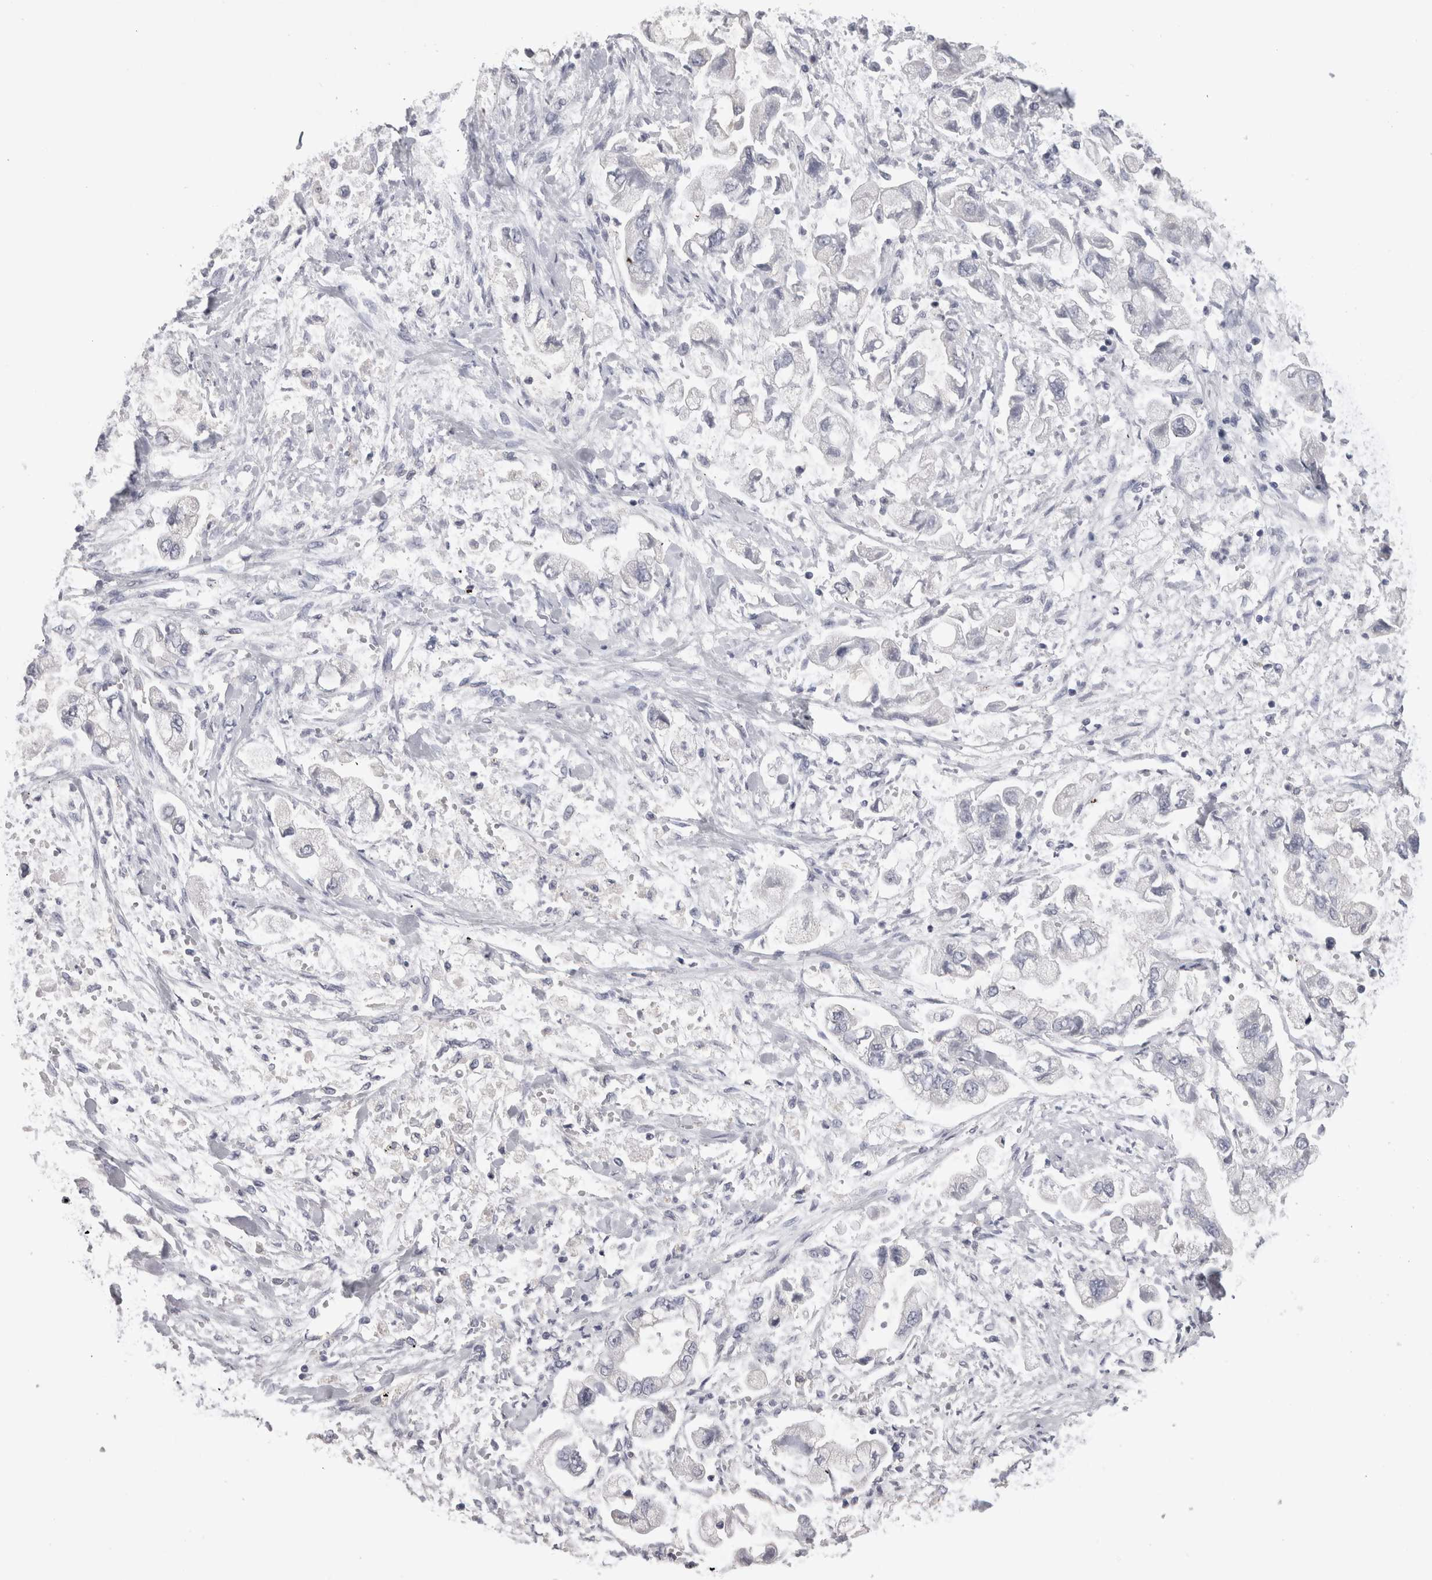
{"staining": {"intensity": "negative", "quantity": "none", "location": "none"}, "tissue": "stomach cancer", "cell_type": "Tumor cells", "image_type": "cancer", "snomed": [{"axis": "morphology", "description": "Normal tissue, NOS"}, {"axis": "morphology", "description": "Adenocarcinoma, NOS"}, {"axis": "topography", "description": "Stomach"}], "caption": "Tumor cells are negative for protein expression in human stomach cancer (adenocarcinoma).", "gene": "DHRS4", "patient": {"sex": "male", "age": 62}}